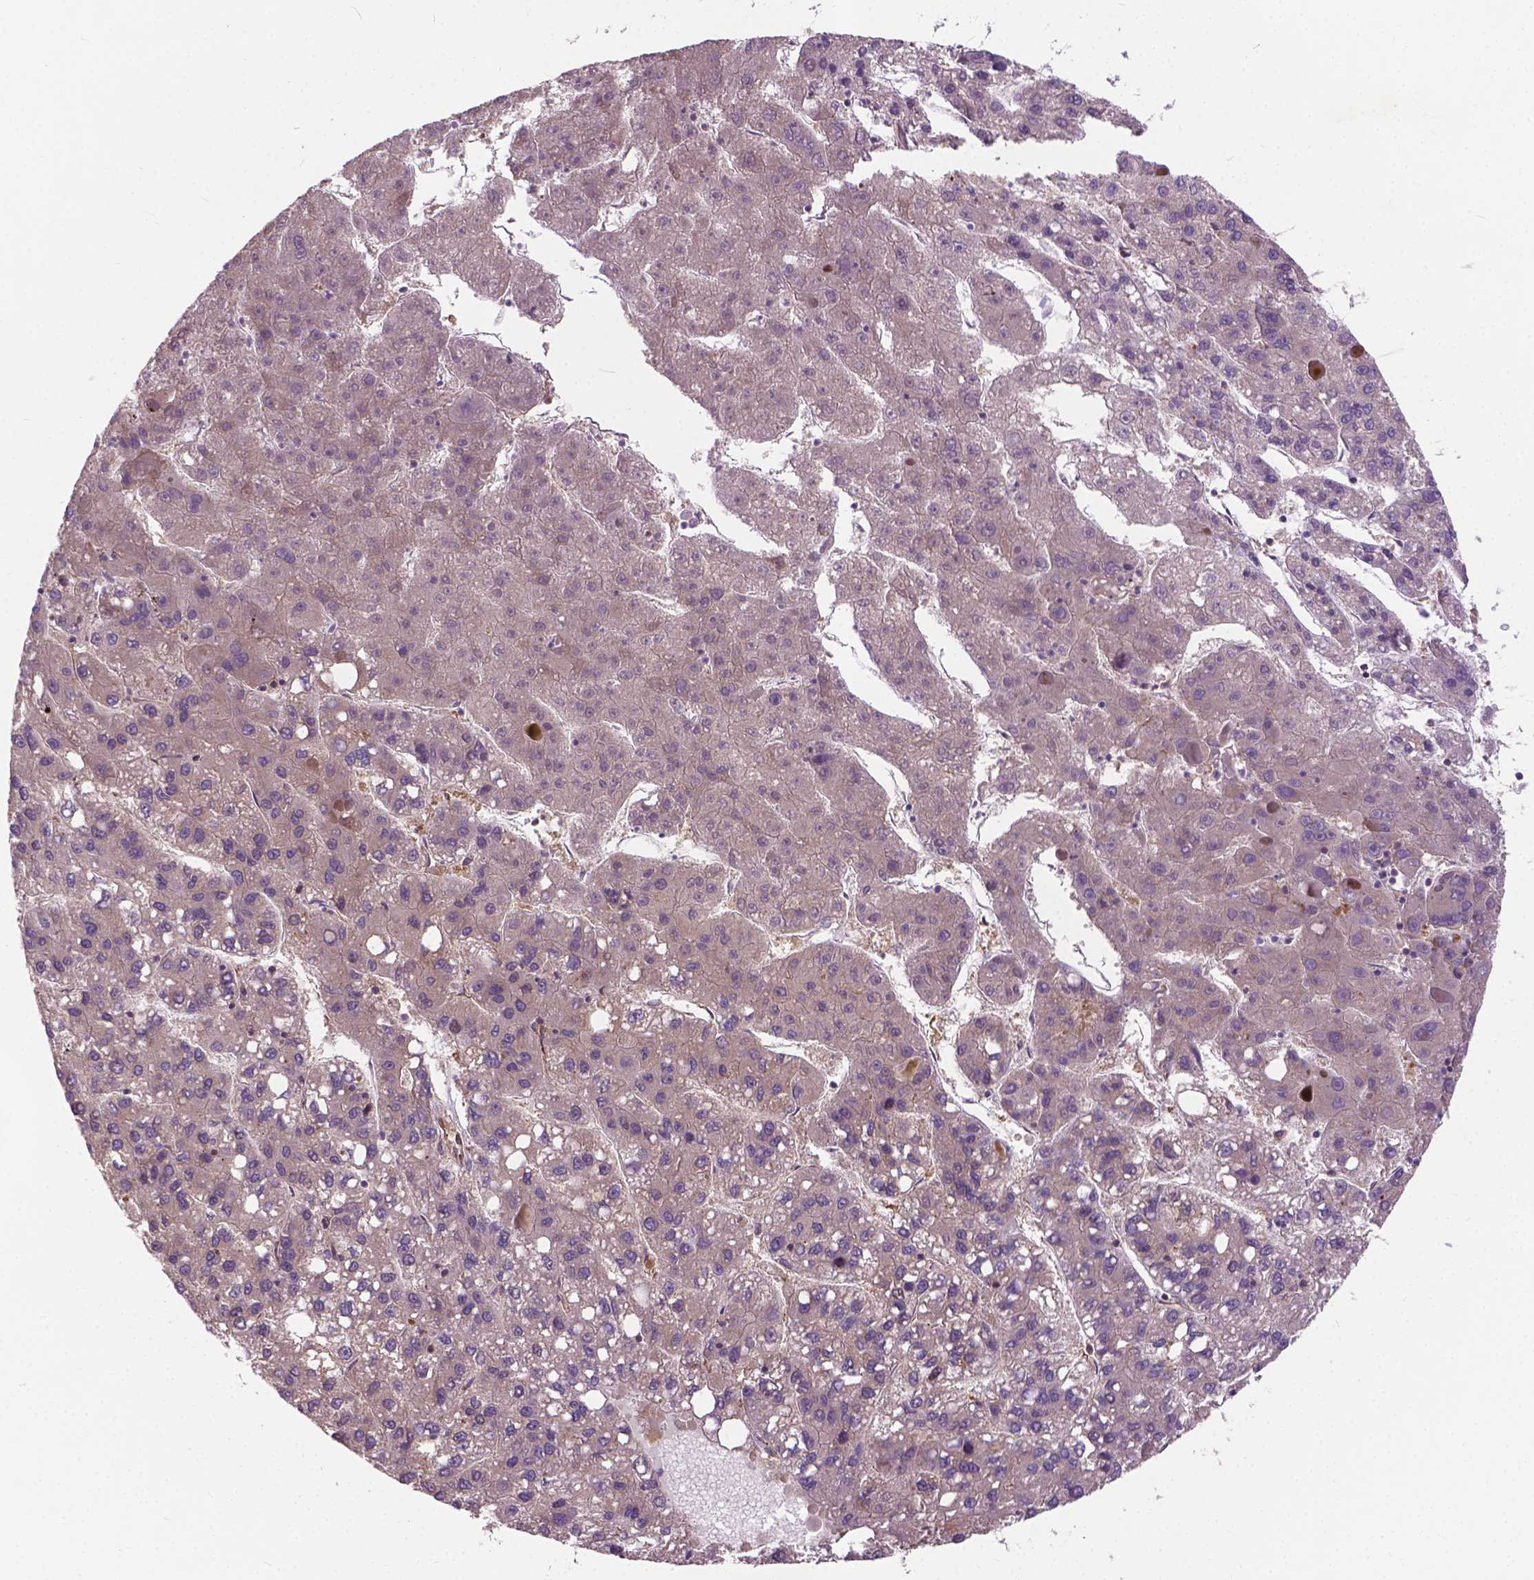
{"staining": {"intensity": "negative", "quantity": "none", "location": "none"}, "tissue": "liver cancer", "cell_type": "Tumor cells", "image_type": "cancer", "snomed": [{"axis": "morphology", "description": "Carcinoma, Hepatocellular, NOS"}, {"axis": "topography", "description": "Liver"}], "caption": "Immunohistochemical staining of human liver cancer (hepatocellular carcinoma) displays no significant positivity in tumor cells.", "gene": "MZT1", "patient": {"sex": "female", "age": 82}}